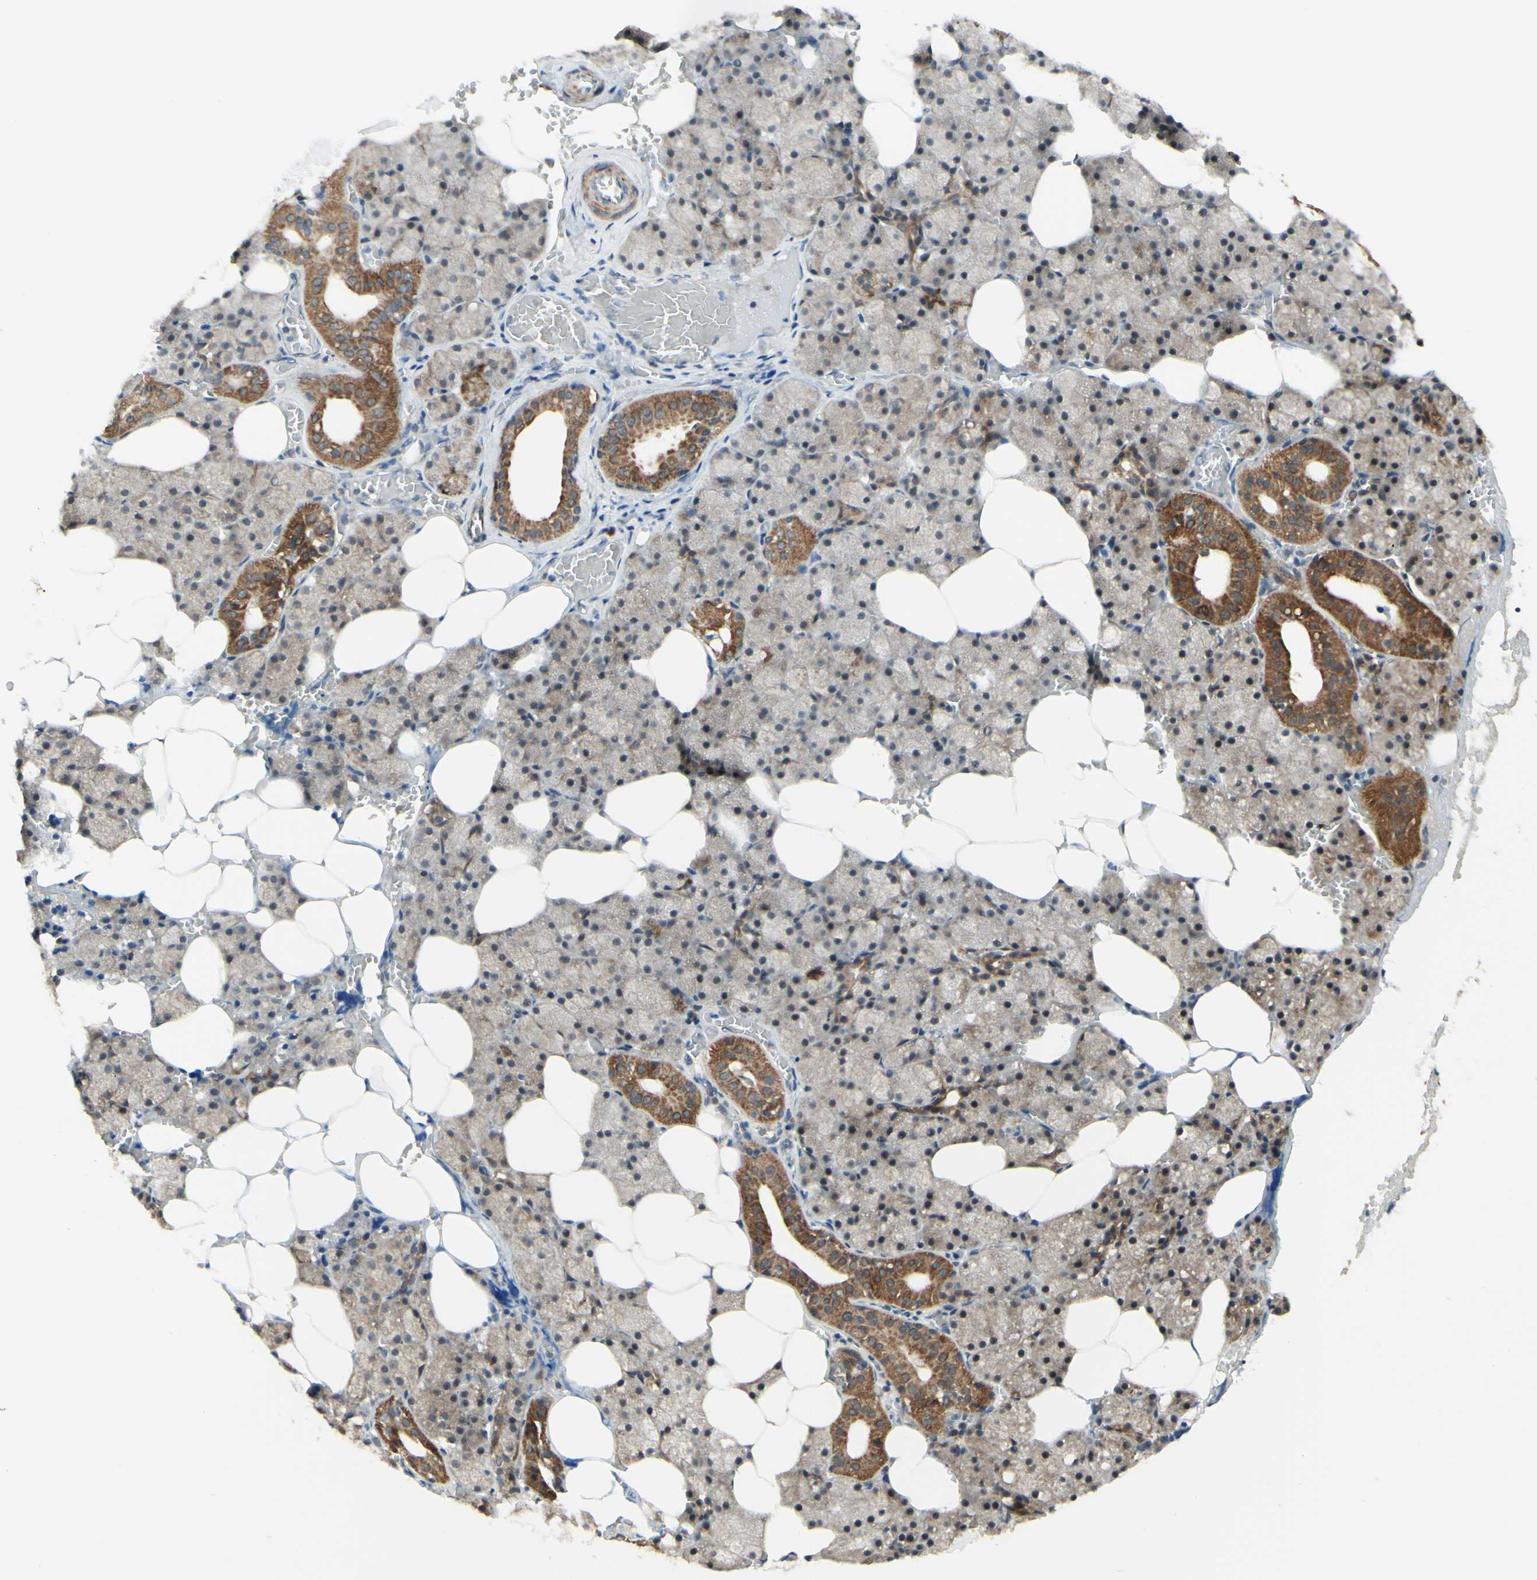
{"staining": {"intensity": "moderate", "quantity": ">75%", "location": "cytoplasmic/membranous"}, "tissue": "salivary gland", "cell_type": "Glandular cells", "image_type": "normal", "snomed": [{"axis": "morphology", "description": "Normal tissue, NOS"}, {"axis": "topography", "description": "Salivary gland"}], "caption": "This histopathology image displays benign salivary gland stained with IHC to label a protein in brown. The cytoplasmic/membranous of glandular cells show moderate positivity for the protein. Nuclei are counter-stained blue.", "gene": "DHRS3", "patient": {"sex": "male", "age": 62}}